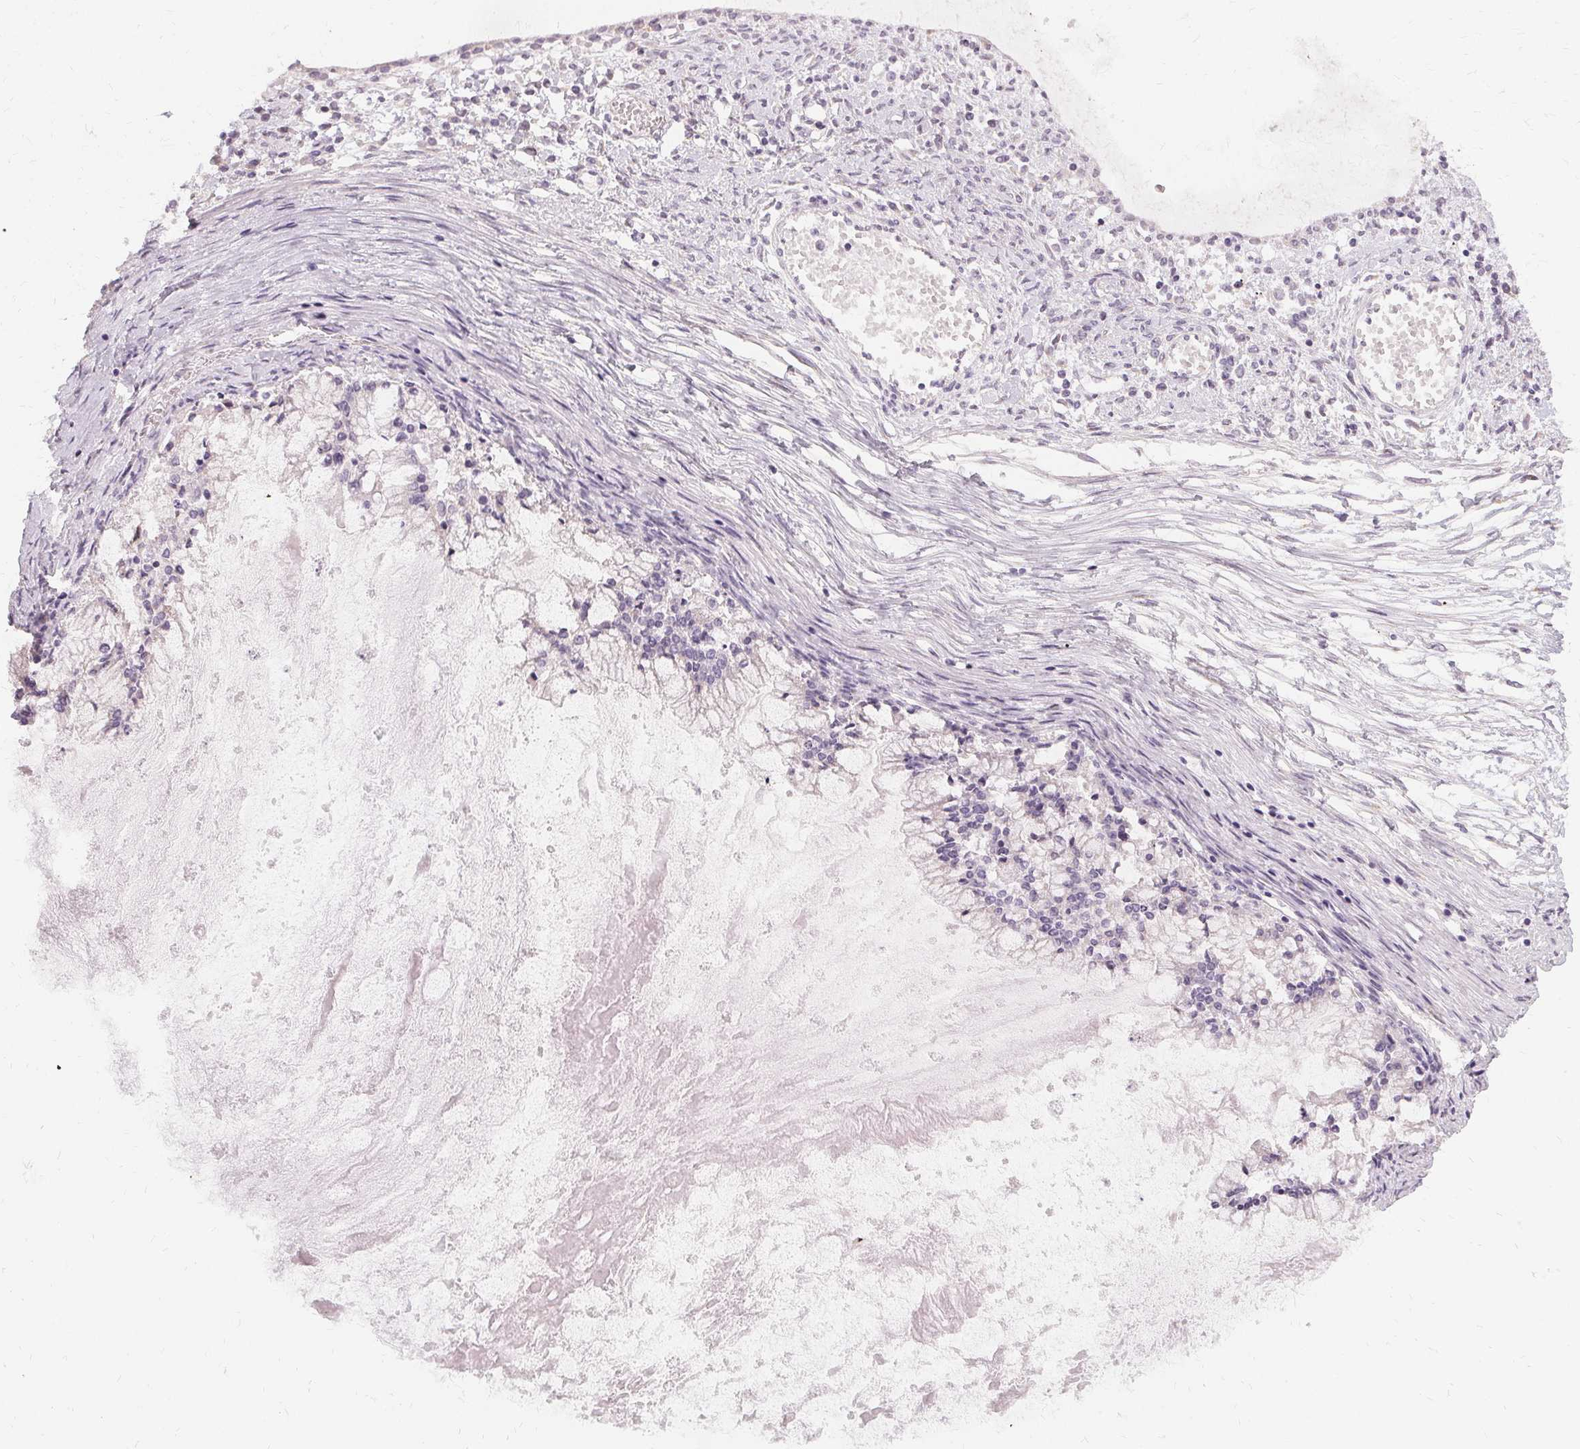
{"staining": {"intensity": "negative", "quantity": "none", "location": "none"}, "tissue": "ovarian cancer", "cell_type": "Tumor cells", "image_type": "cancer", "snomed": [{"axis": "morphology", "description": "Cystadenocarcinoma, mucinous, NOS"}, {"axis": "topography", "description": "Ovary"}], "caption": "This is an immunohistochemistry photomicrograph of ovarian cancer (mucinous cystadenocarcinoma). There is no expression in tumor cells.", "gene": "FCRL3", "patient": {"sex": "female", "age": 67}}